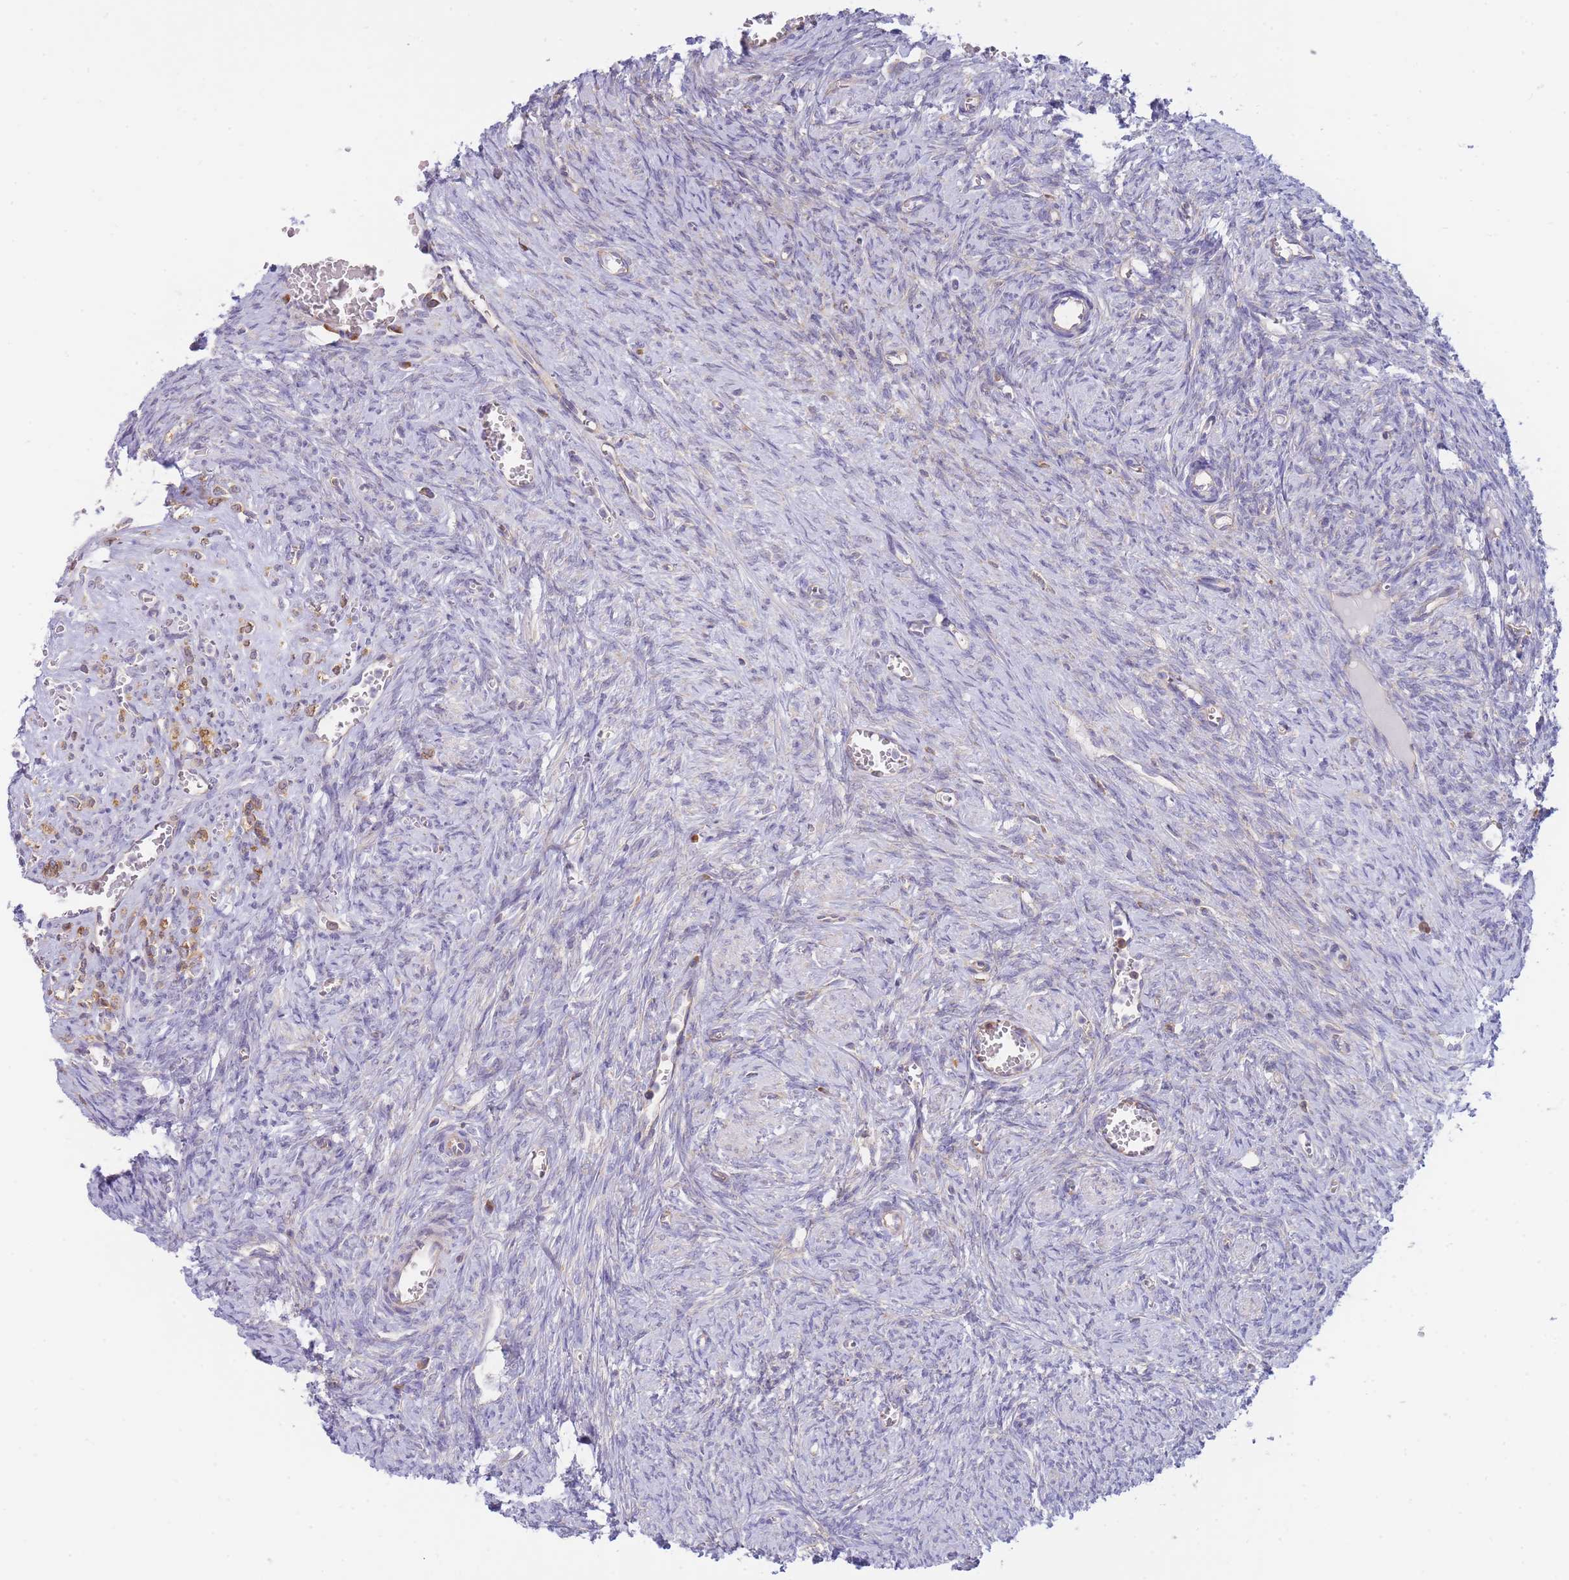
{"staining": {"intensity": "negative", "quantity": "none", "location": "none"}, "tissue": "ovary", "cell_type": "Ovarian stroma cells", "image_type": "normal", "snomed": [{"axis": "morphology", "description": "Normal tissue, NOS"}, {"axis": "topography", "description": "Ovary"}], "caption": "Image shows no protein staining in ovarian stroma cells of benign ovary. Brightfield microscopy of IHC stained with DAB (brown) and hematoxylin (blue), captured at high magnification.", "gene": "SH2B2", "patient": {"sex": "female", "age": 44}}